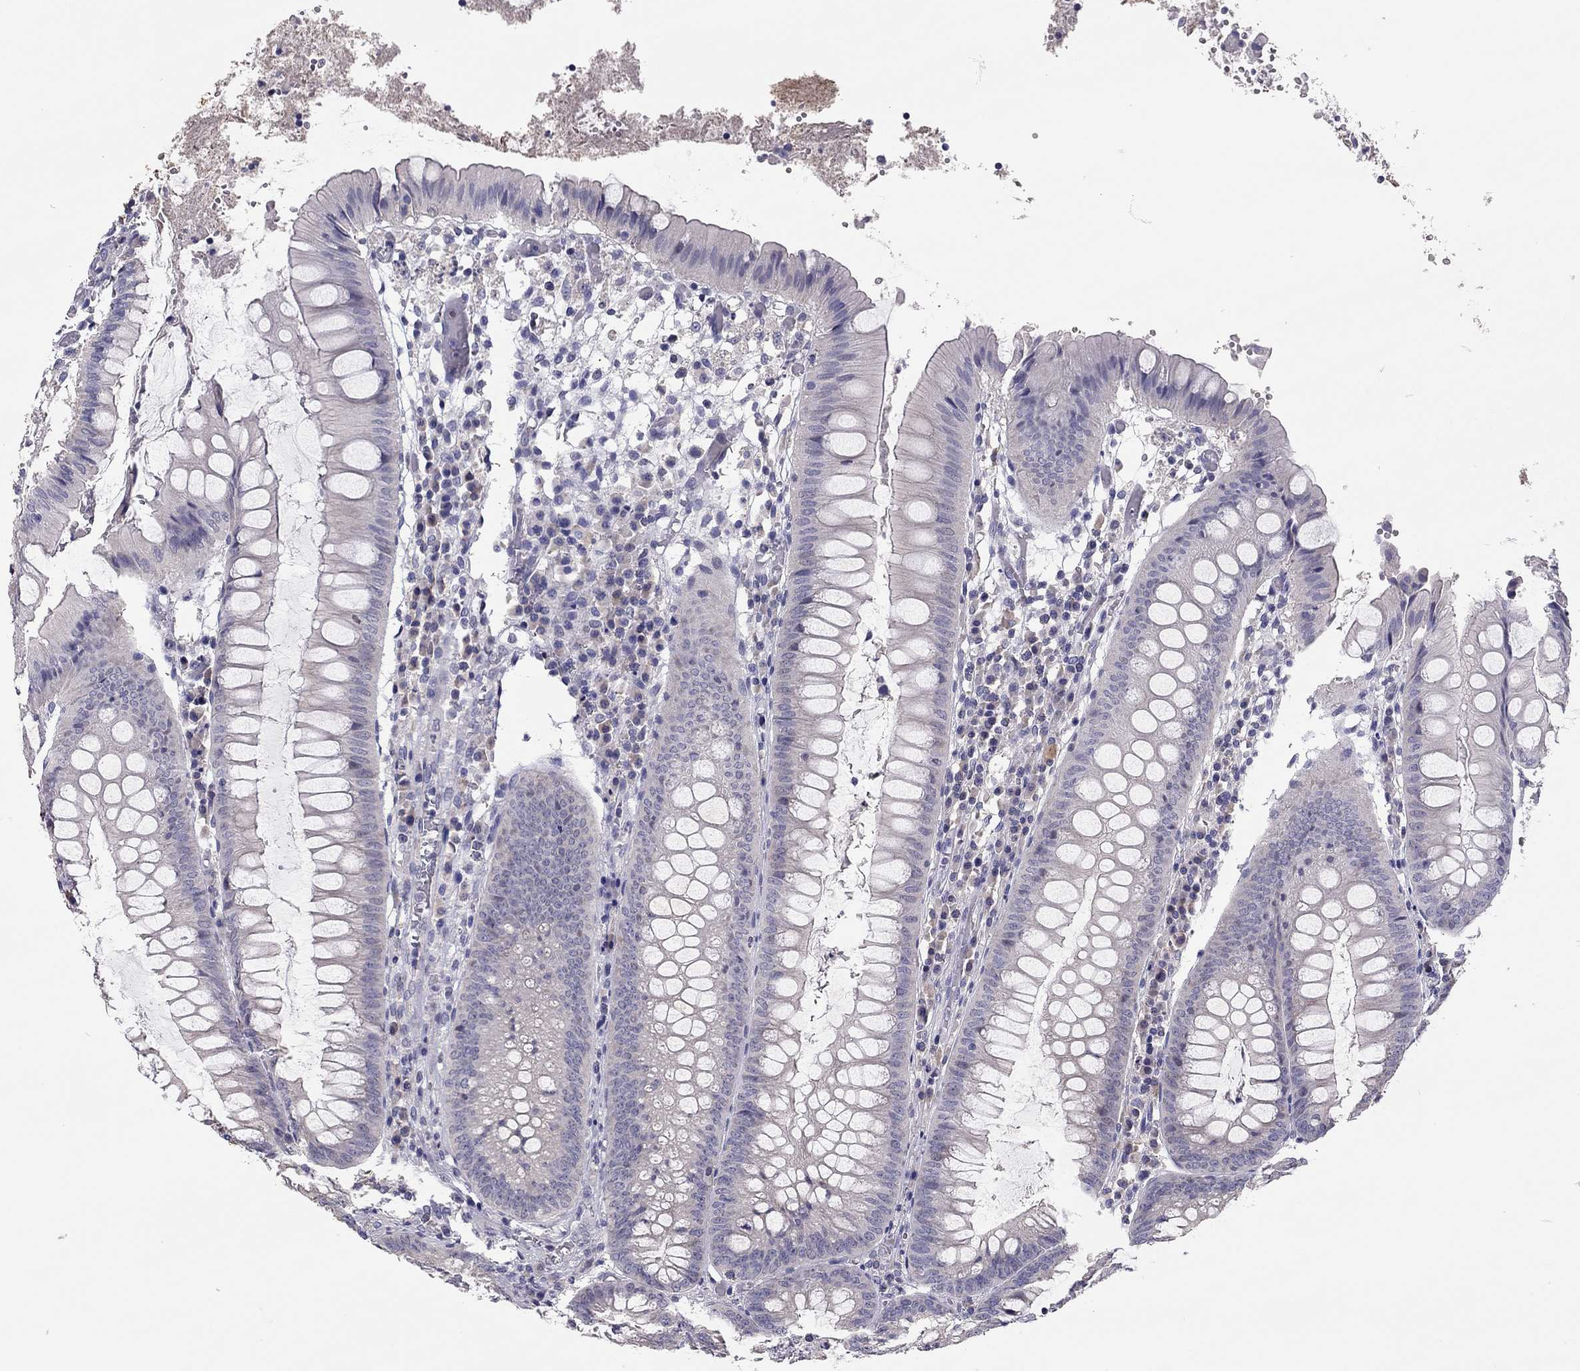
{"staining": {"intensity": "negative", "quantity": "none", "location": "none"}, "tissue": "appendix", "cell_type": "Glandular cells", "image_type": "normal", "snomed": [{"axis": "morphology", "description": "Normal tissue, NOS"}, {"axis": "morphology", "description": "Inflammation, NOS"}, {"axis": "topography", "description": "Appendix"}], "caption": "IHC of unremarkable appendix displays no positivity in glandular cells. The staining was performed using DAB to visualize the protein expression in brown, while the nuclei were stained in blue with hematoxylin (Magnification: 20x).", "gene": "SCARB1", "patient": {"sex": "male", "age": 16}}